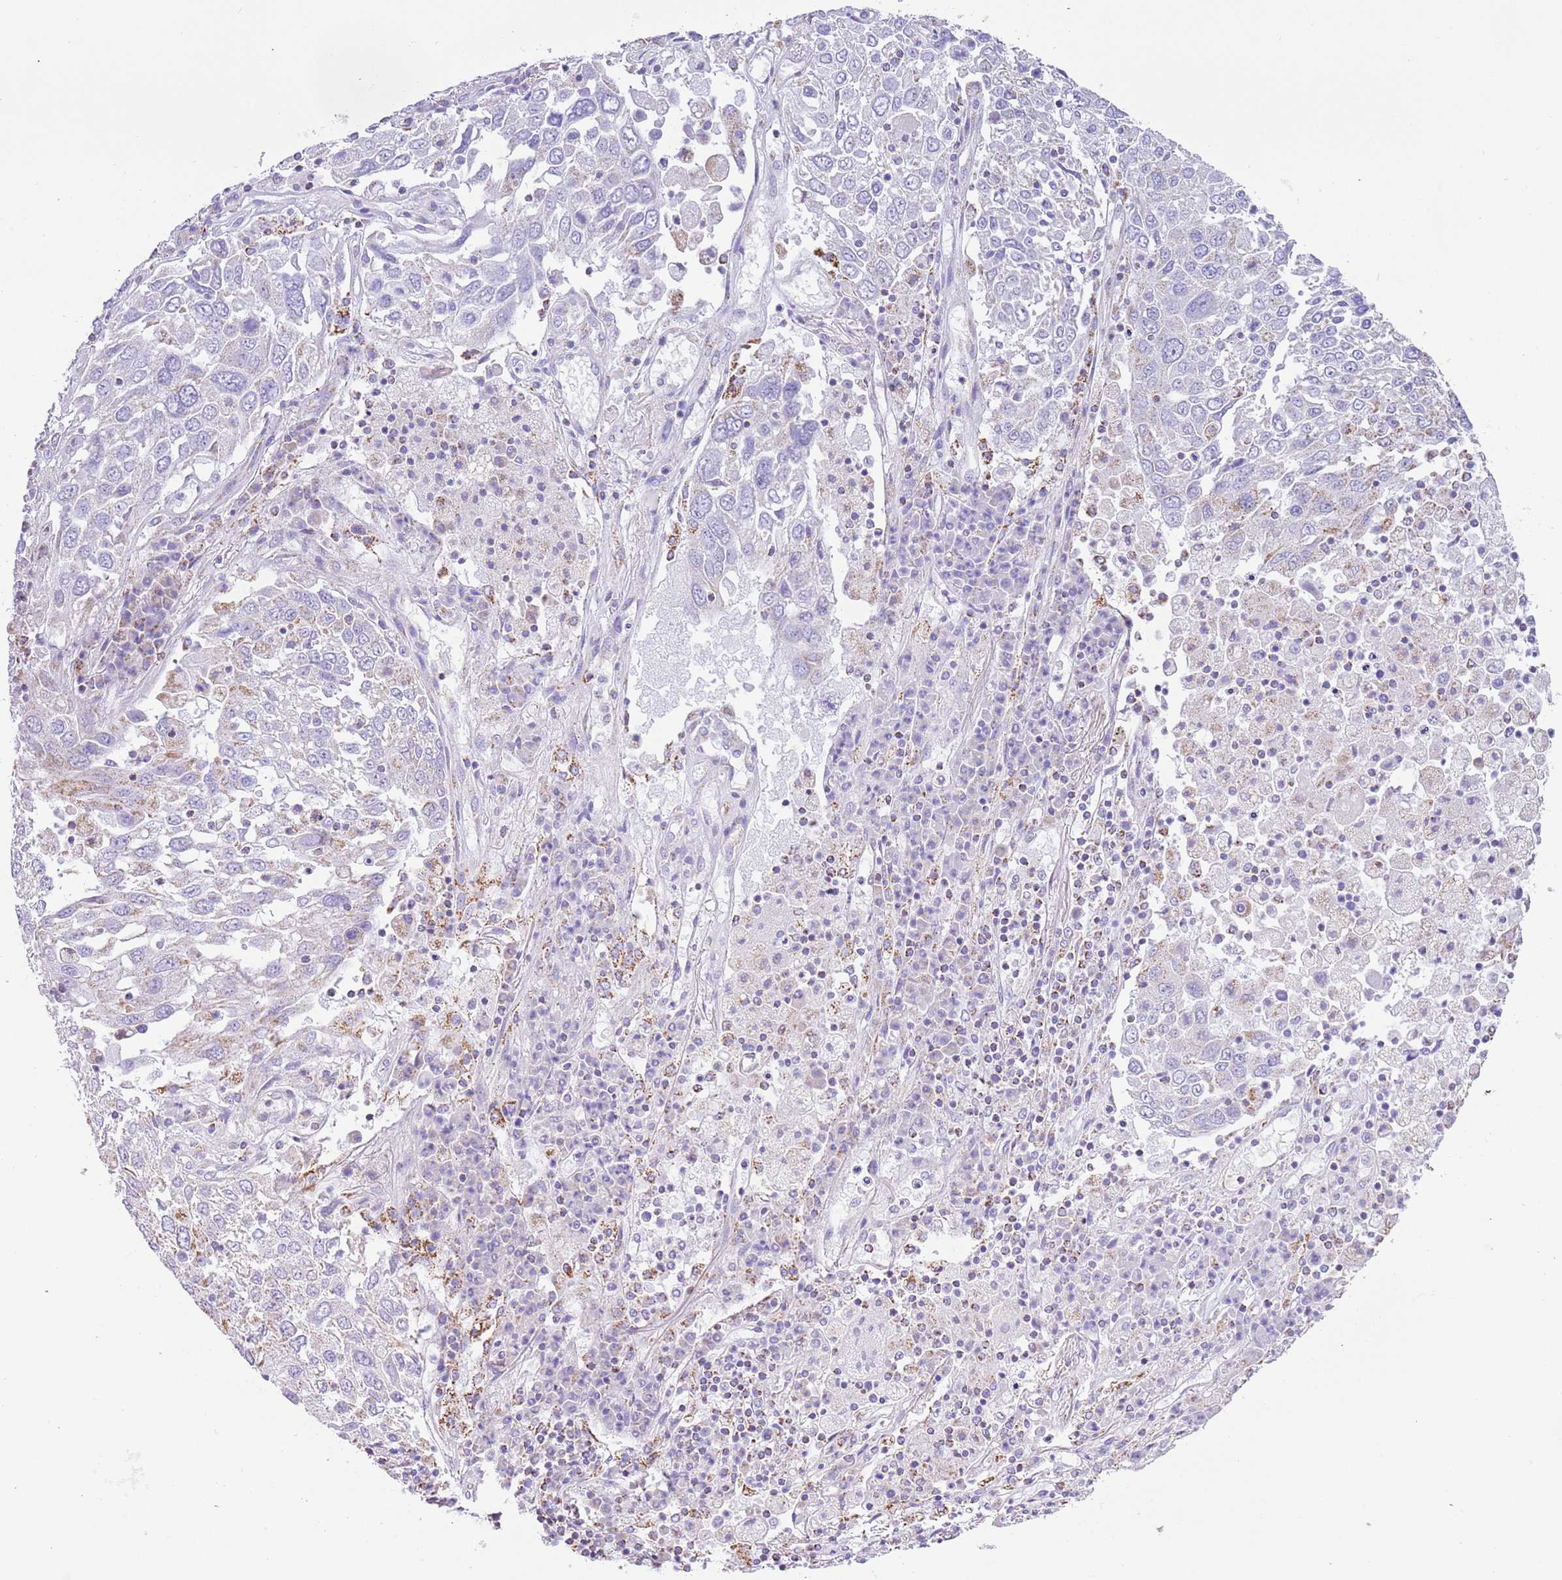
{"staining": {"intensity": "weak", "quantity": "<25%", "location": "cytoplasmic/membranous"}, "tissue": "lung cancer", "cell_type": "Tumor cells", "image_type": "cancer", "snomed": [{"axis": "morphology", "description": "Squamous cell carcinoma, NOS"}, {"axis": "topography", "description": "Lung"}], "caption": "A high-resolution micrograph shows immunohistochemistry (IHC) staining of squamous cell carcinoma (lung), which reveals no significant staining in tumor cells. (Brightfield microscopy of DAB (3,3'-diaminobenzidine) immunohistochemistry at high magnification).", "gene": "SUCLG2", "patient": {"sex": "male", "age": 65}}